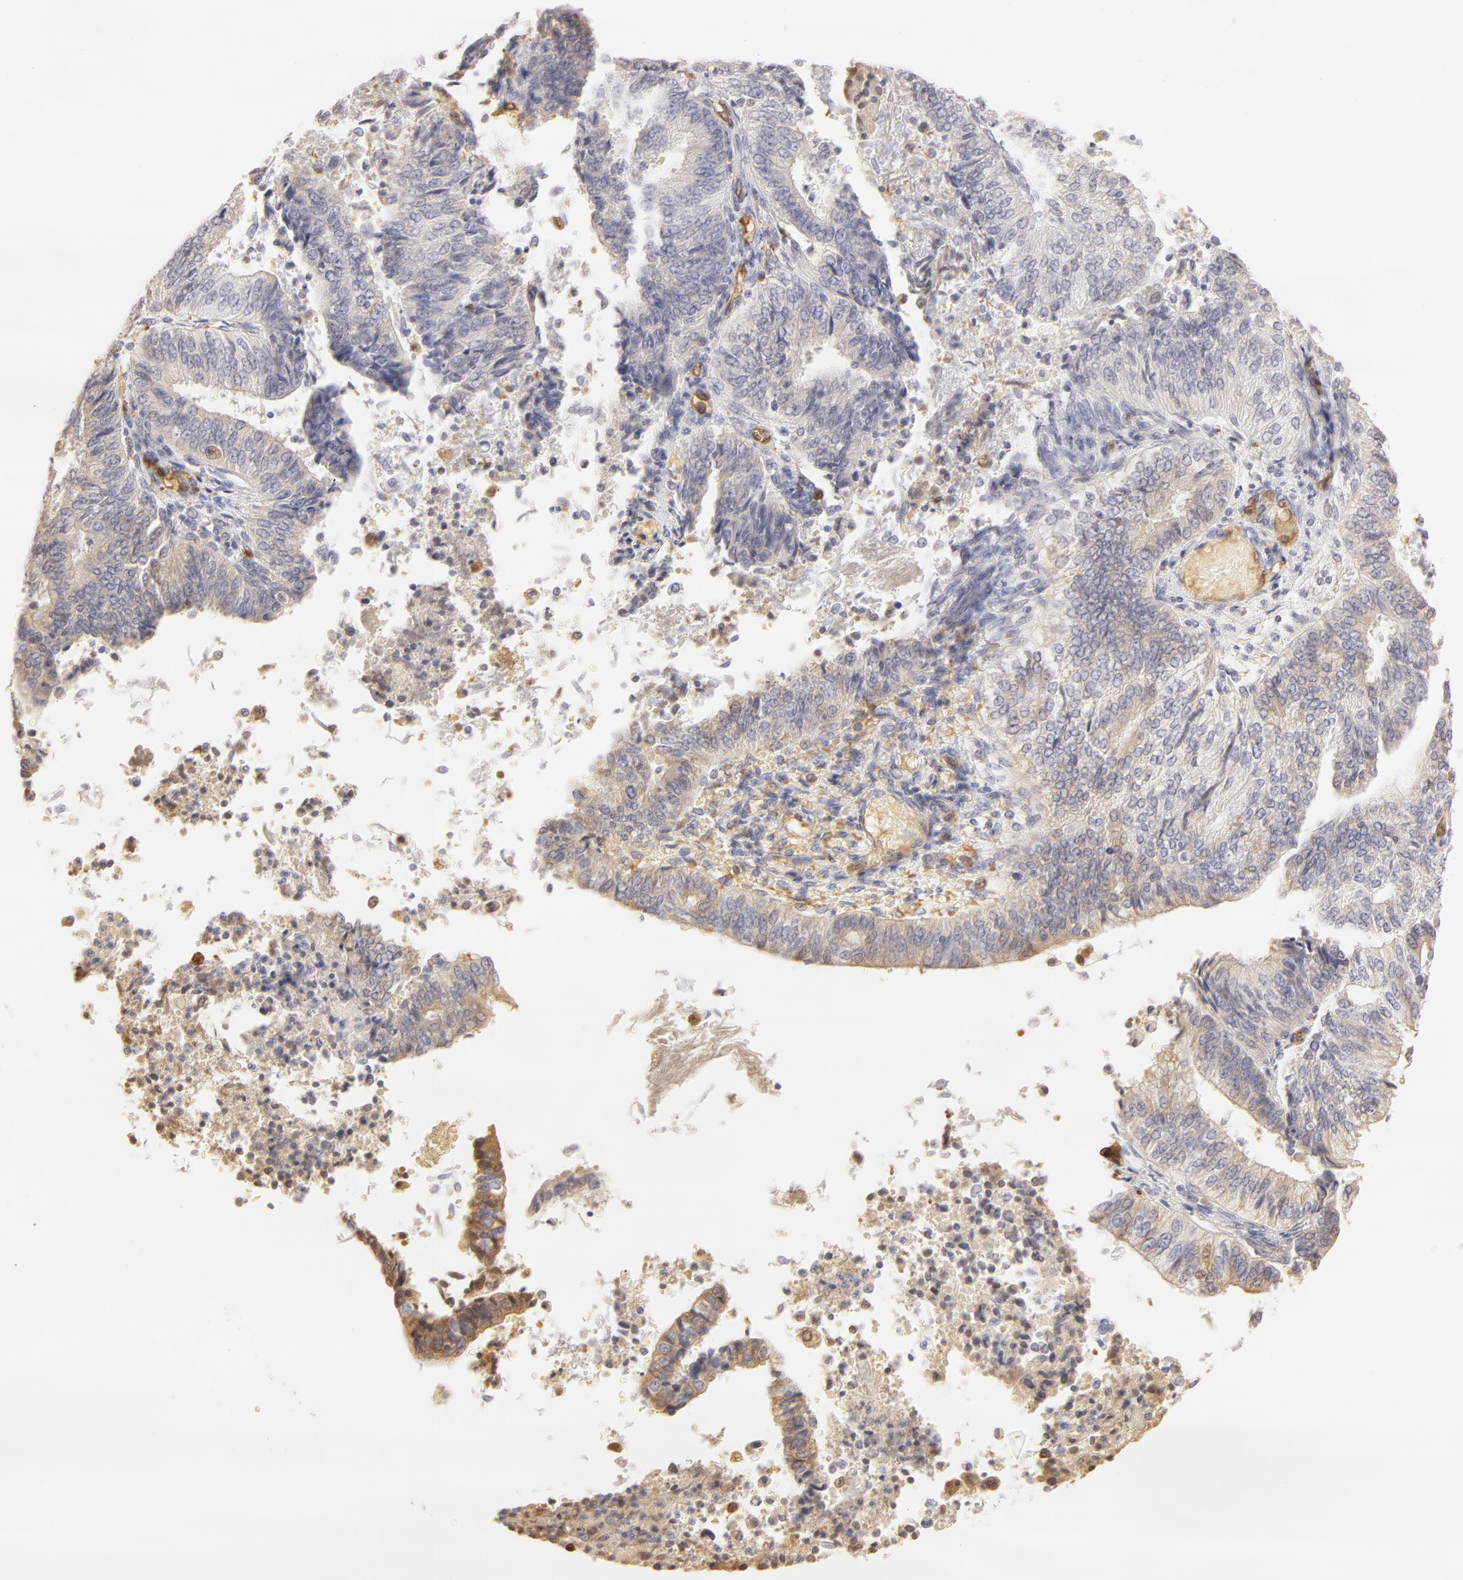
{"staining": {"intensity": "negative", "quantity": "none", "location": "none"}, "tissue": "endometrial cancer", "cell_type": "Tumor cells", "image_type": "cancer", "snomed": [{"axis": "morphology", "description": "Adenocarcinoma, NOS"}, {"axis": "topography", "description": "Endometrium"}], "caption": "High magnification brightfield microscopy of endometrial cancer stained with DAB (3,3'-diaminobenzidine) (brown) and counterstained with hematoxylin (blue): tumor cells show no significant positivity.", "gene": "CA2", "patient": {"sex": "female", "age": 55}}